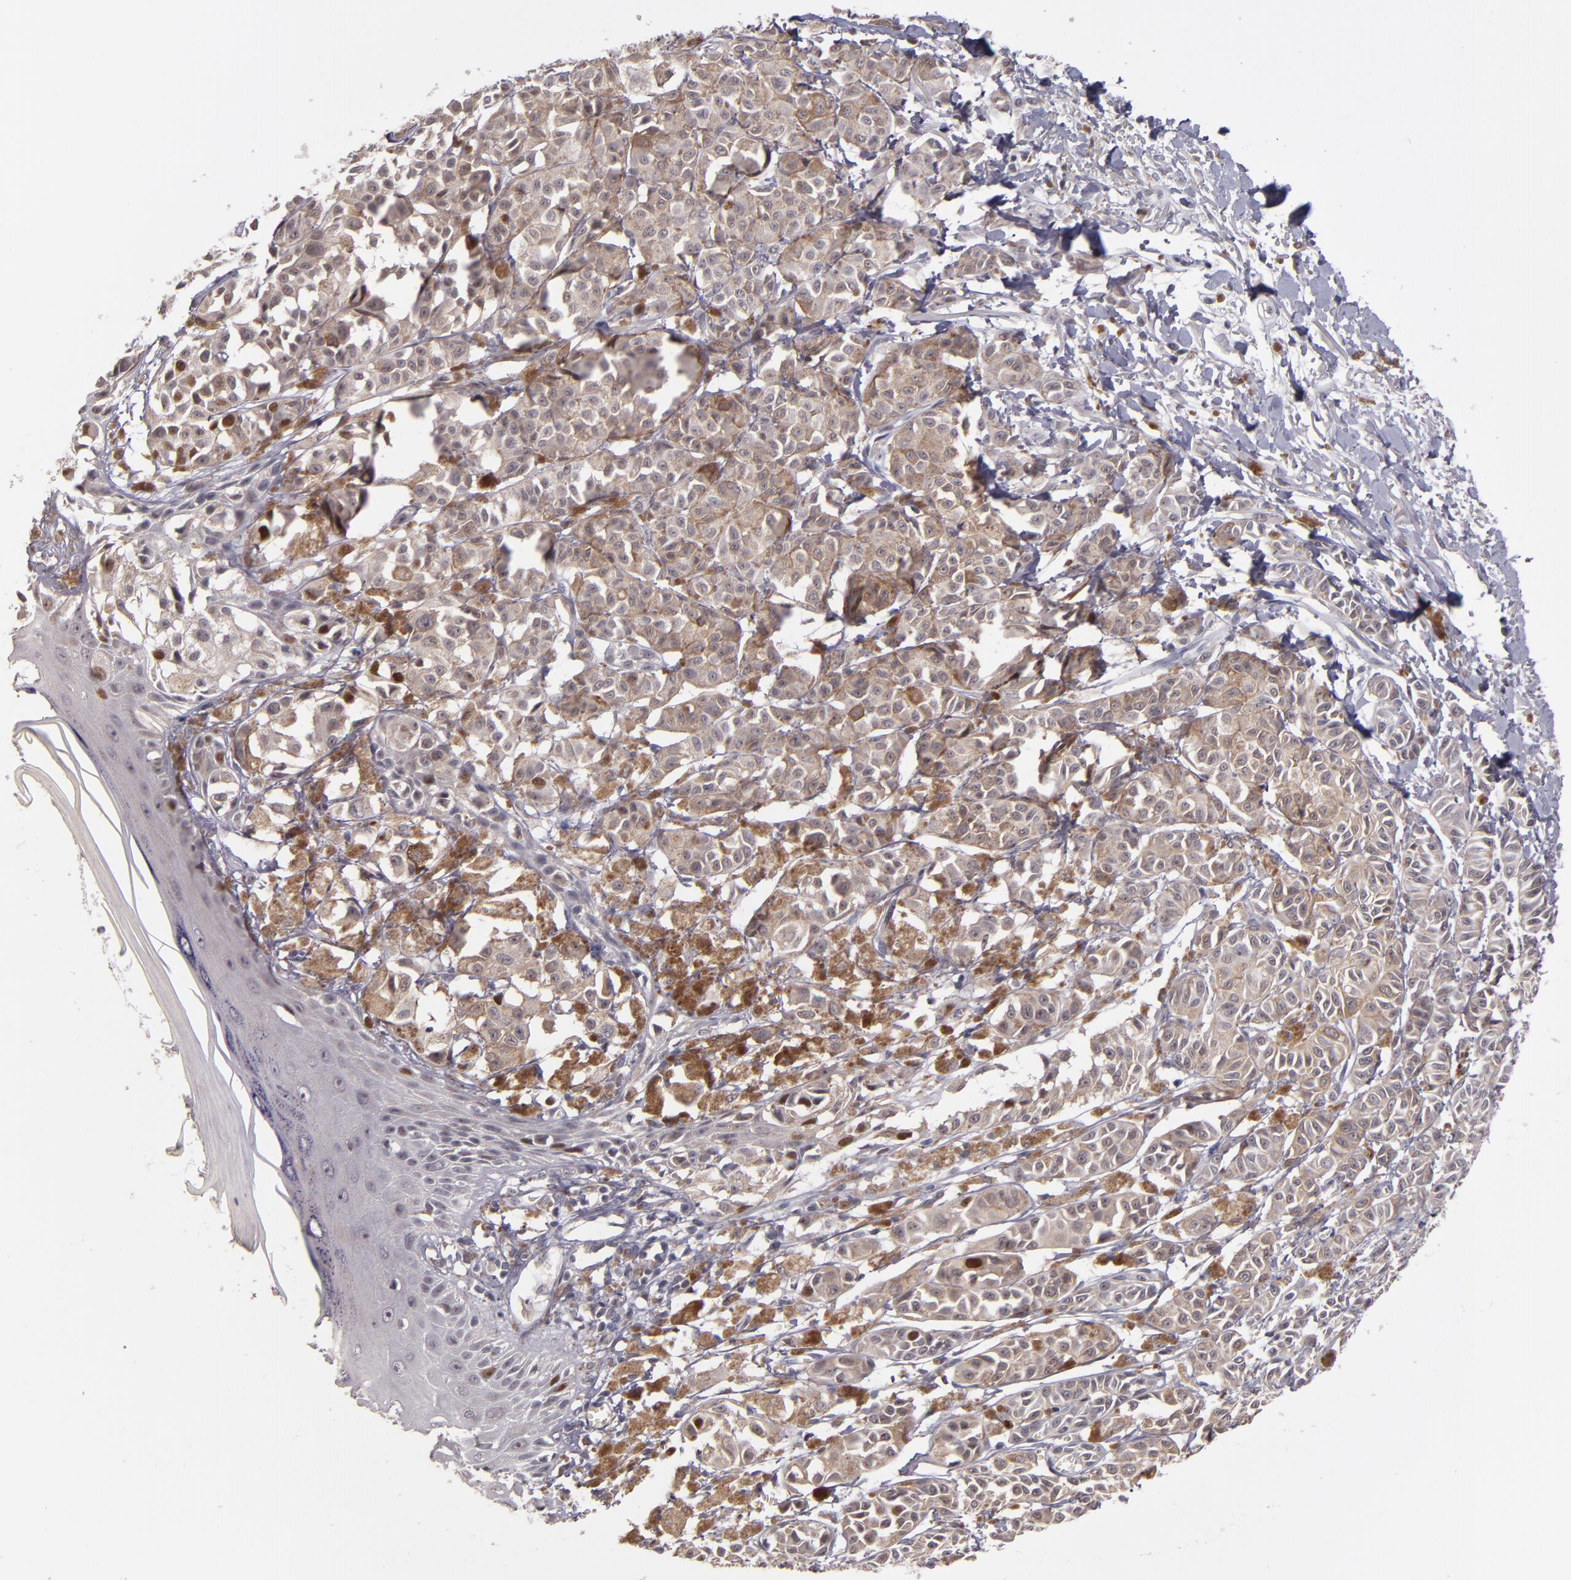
{"staining": {"intensity": "strong", "quantity": "25%-75%", "location": "nuclear"}, "tissue": "melanoma", "cell_type": "Tumor cells", "image_type": "cancer", "snomed": [{"axis": "morphology", "description": "Malignant melanoma, NOS"}, {"axis": "topography", "description": "Skin"}], "caption": "A brown stain shows strong nuclear staining of a protein in malignant melanoma tumor cells. Using DAB (3,3'-diaminobenzidine) (brown) and hematoxylin (blue) stains, captured at high magnification using brightfield microscopy.", "gene": "CDC7", "patient": {"sex": "male", "age": 76}}